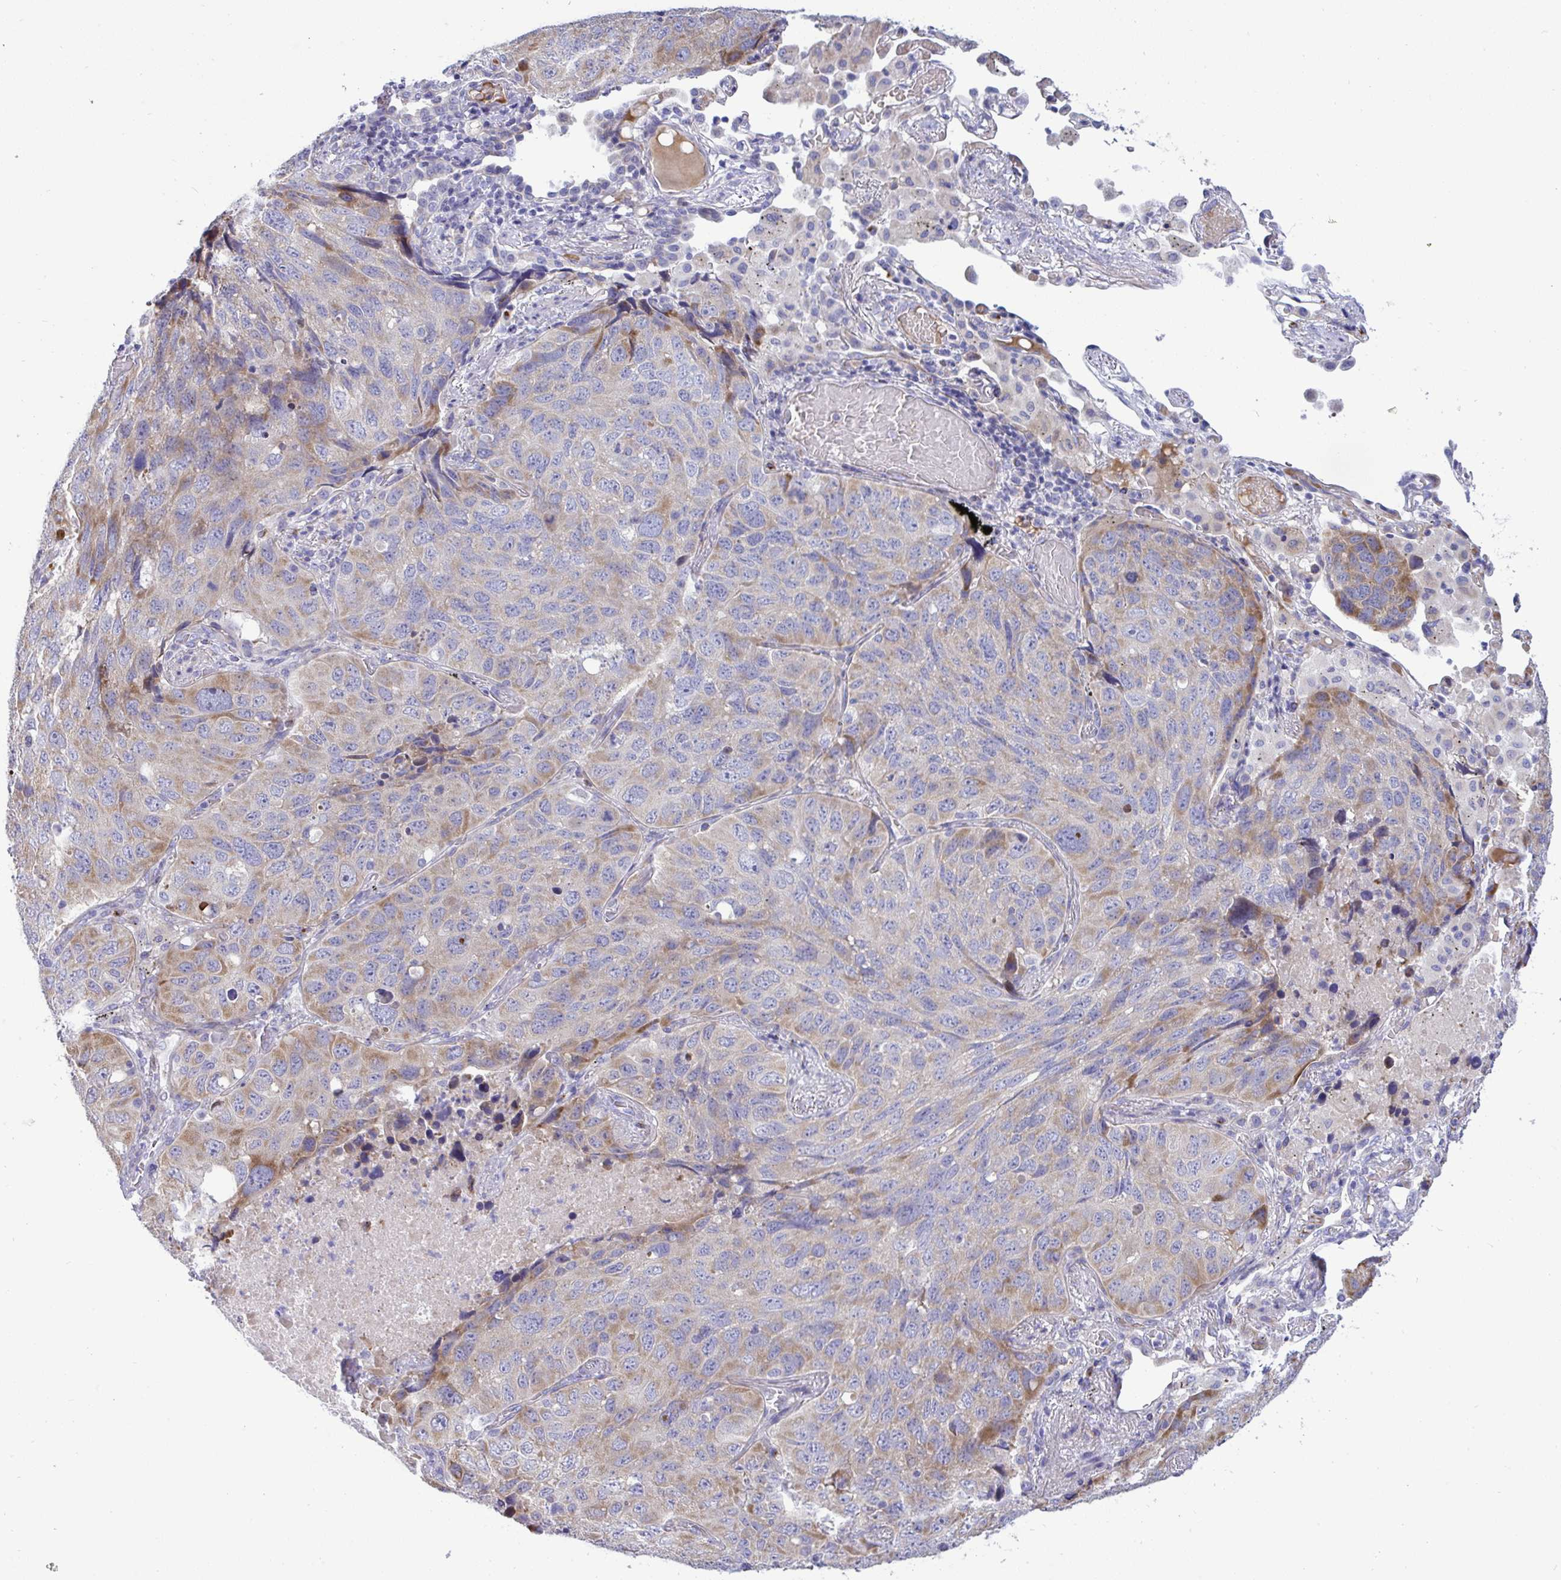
{"staining": {"intensity": "moderate", "quantity": "<25%", "location": "cytoplasmic/membranous"}, "tissue": "lung cancer", "cell_type": "Tumor cells", "image_type": "cancer", "snomed": [{"axis": "morphology", "description": "Squamous cell carcinoma, NOS"}, {"axis": "topography", "description": "Lung"}], "caption": "Protein staining displays moderate cytoplasmic/membranous staining in approximately <25% of tumor cells in lung cancer (squamous cell carcinoma).", "gene": "NTN1", "patient": {"sex": "male", "age": 60}}